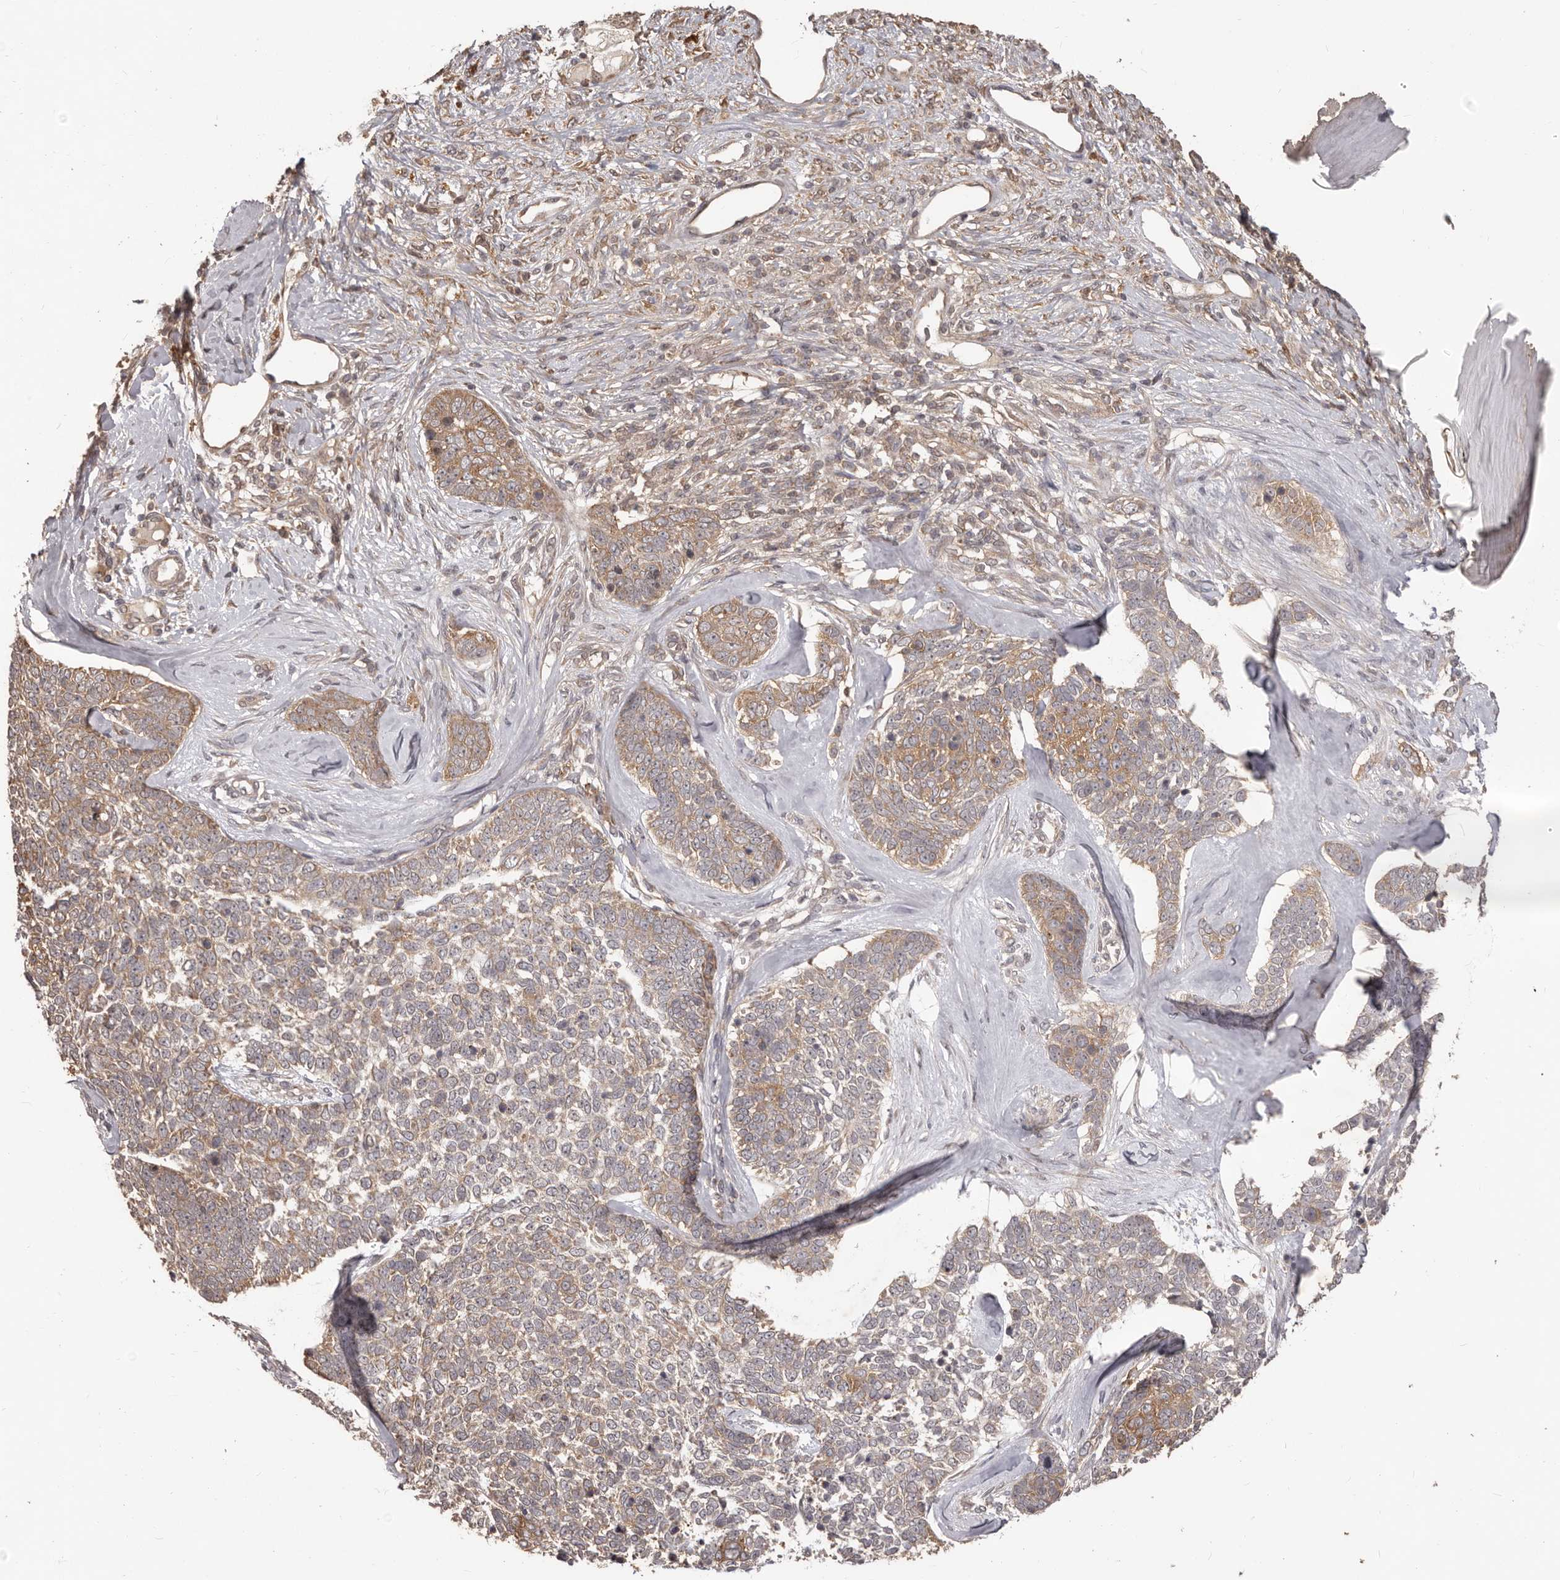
{"staining": {"intensity": "weak", "quantity": "25%-75%", "location": "cytoplasmic/membranous"}, "tissue": "skin cancer", "cell_type": "Tumor cells", "image_type": "cancer", "snomed": [{"axis": "morphology", "description": "Basal cell carcinoma"}, {"axis": "topography", "description": "Skin"}], "caption": "An IHC micrograph of neoplastic tissue is shown. Protein staining in brown labels weak cytoplasmic/membranous positivity in skin basal cell carcinoma within tumor cells.", "gene": "MTO1", "patient": {"sex": "female", "age": 81}}